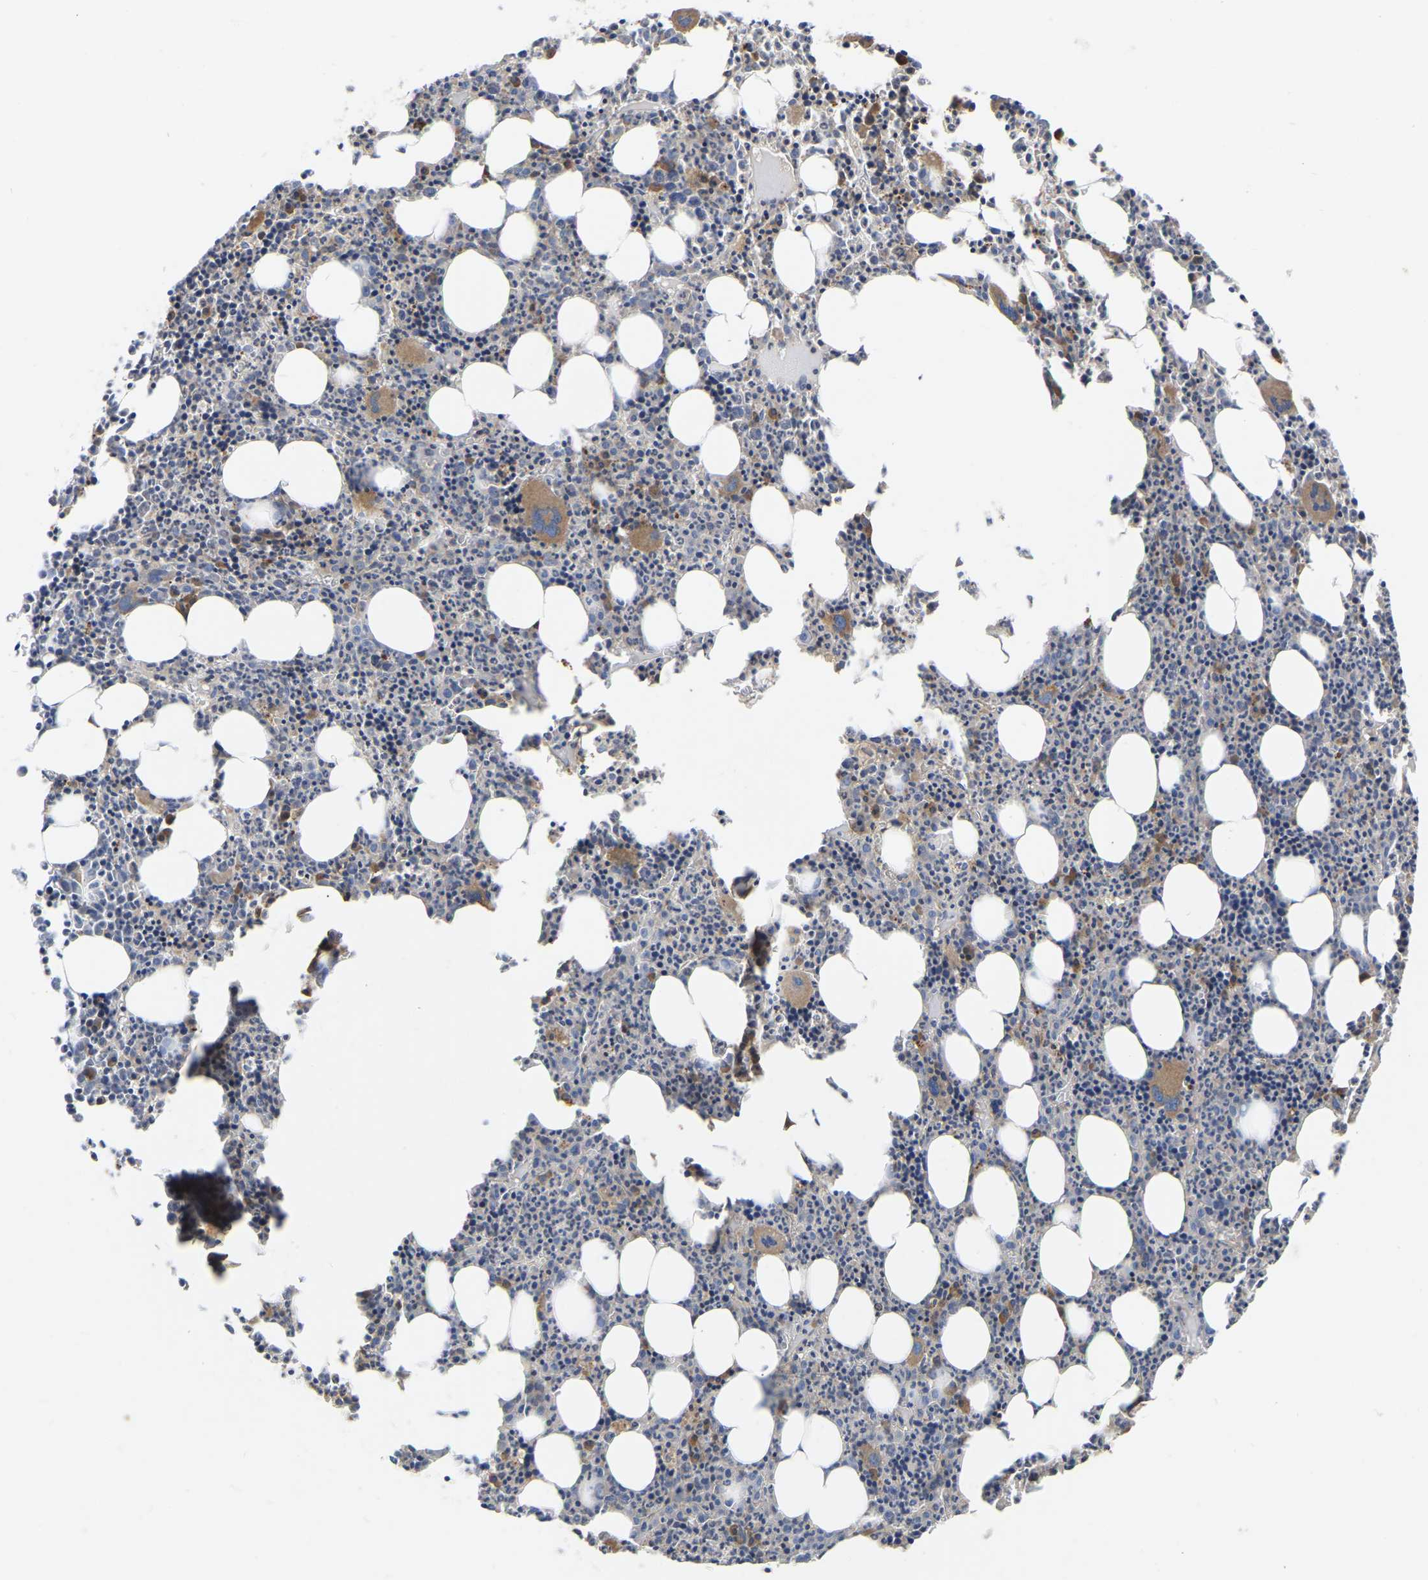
{"staining": {"intensity": "moderate", "quantity": "<25%", "location": "cytoplasmic/membranous"}, "tissue": "bone marrow", "cell_type": "Hematopoietic cells", "image_type": "normal", "snomed": [{"axis": "morphology", "description": "Normal tissue, NOS"}, {"axis": "morphology", "description": "Inflammation, NOS"}, {"axis": "topography", "description": "Bone marrow"}], "caption": "A brown stain labels moderate cytoplasmic/membranous positivity of a protein in hematopoietic cells of normal human bone marrow.", "gene": "GARS1", "patient": {"sex": "female", "age": 40}}